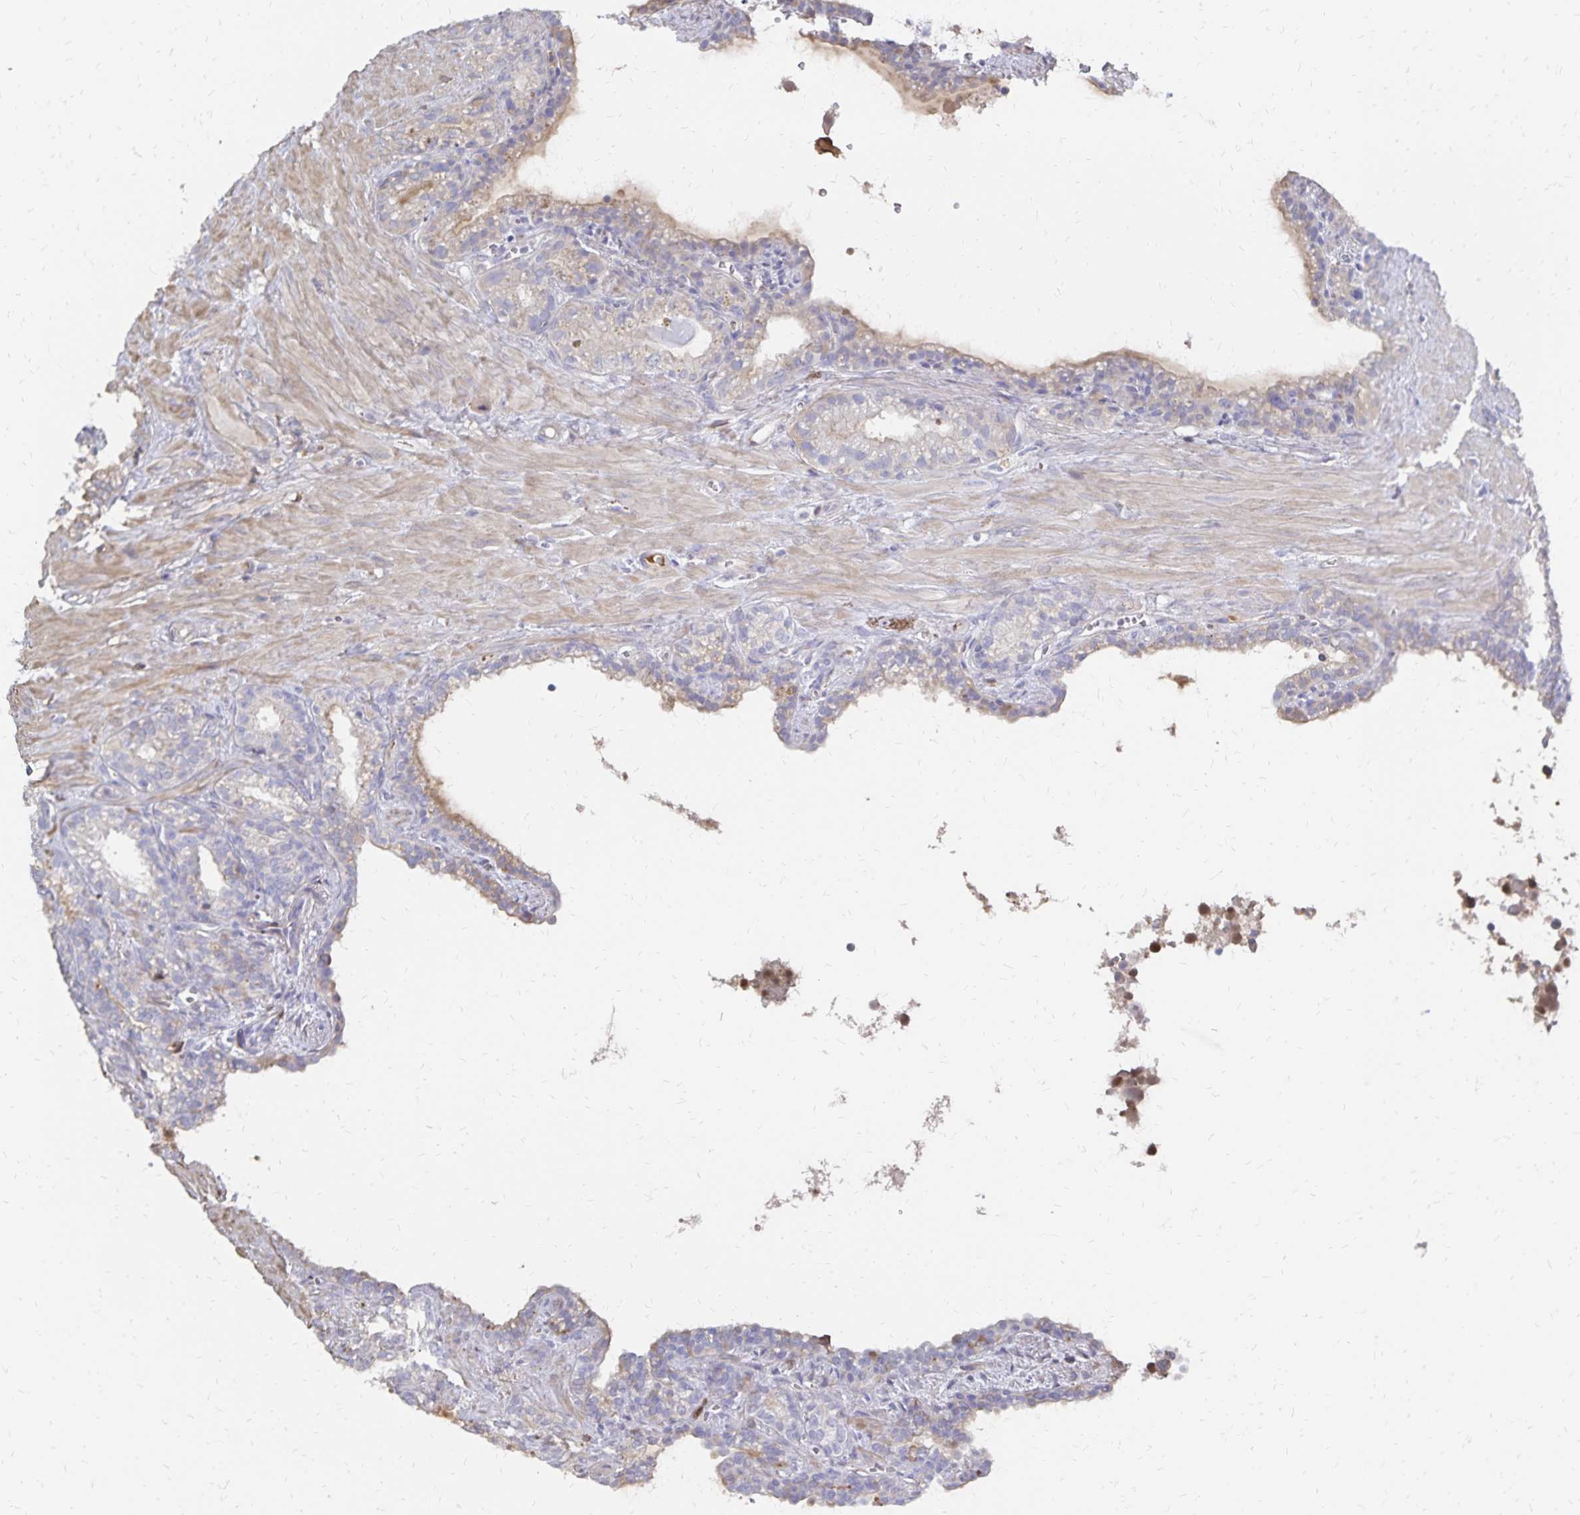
{"staining": {"intensity": "weak", "quantity": "<25%", "location": "cytoplasmic/membranous"}, "tissue": "seminal vesicle", "cell_type": "Glandular cells", "image_type": "normal", "snomed": [{"axis": "morphology", "description": "Normal tissue, NOS"}, {"axis": "topography", "description": "Seminal veicle"}], "caption": "Seminal vesicle was stained to show a protein in brown. There is no significant expression in glandular cells. (DAB immunohistochemistry visualized using brightfield microscopy, high magnification).", "gene": "KISS1", "patient": {"sex": "male", "age": 76}}